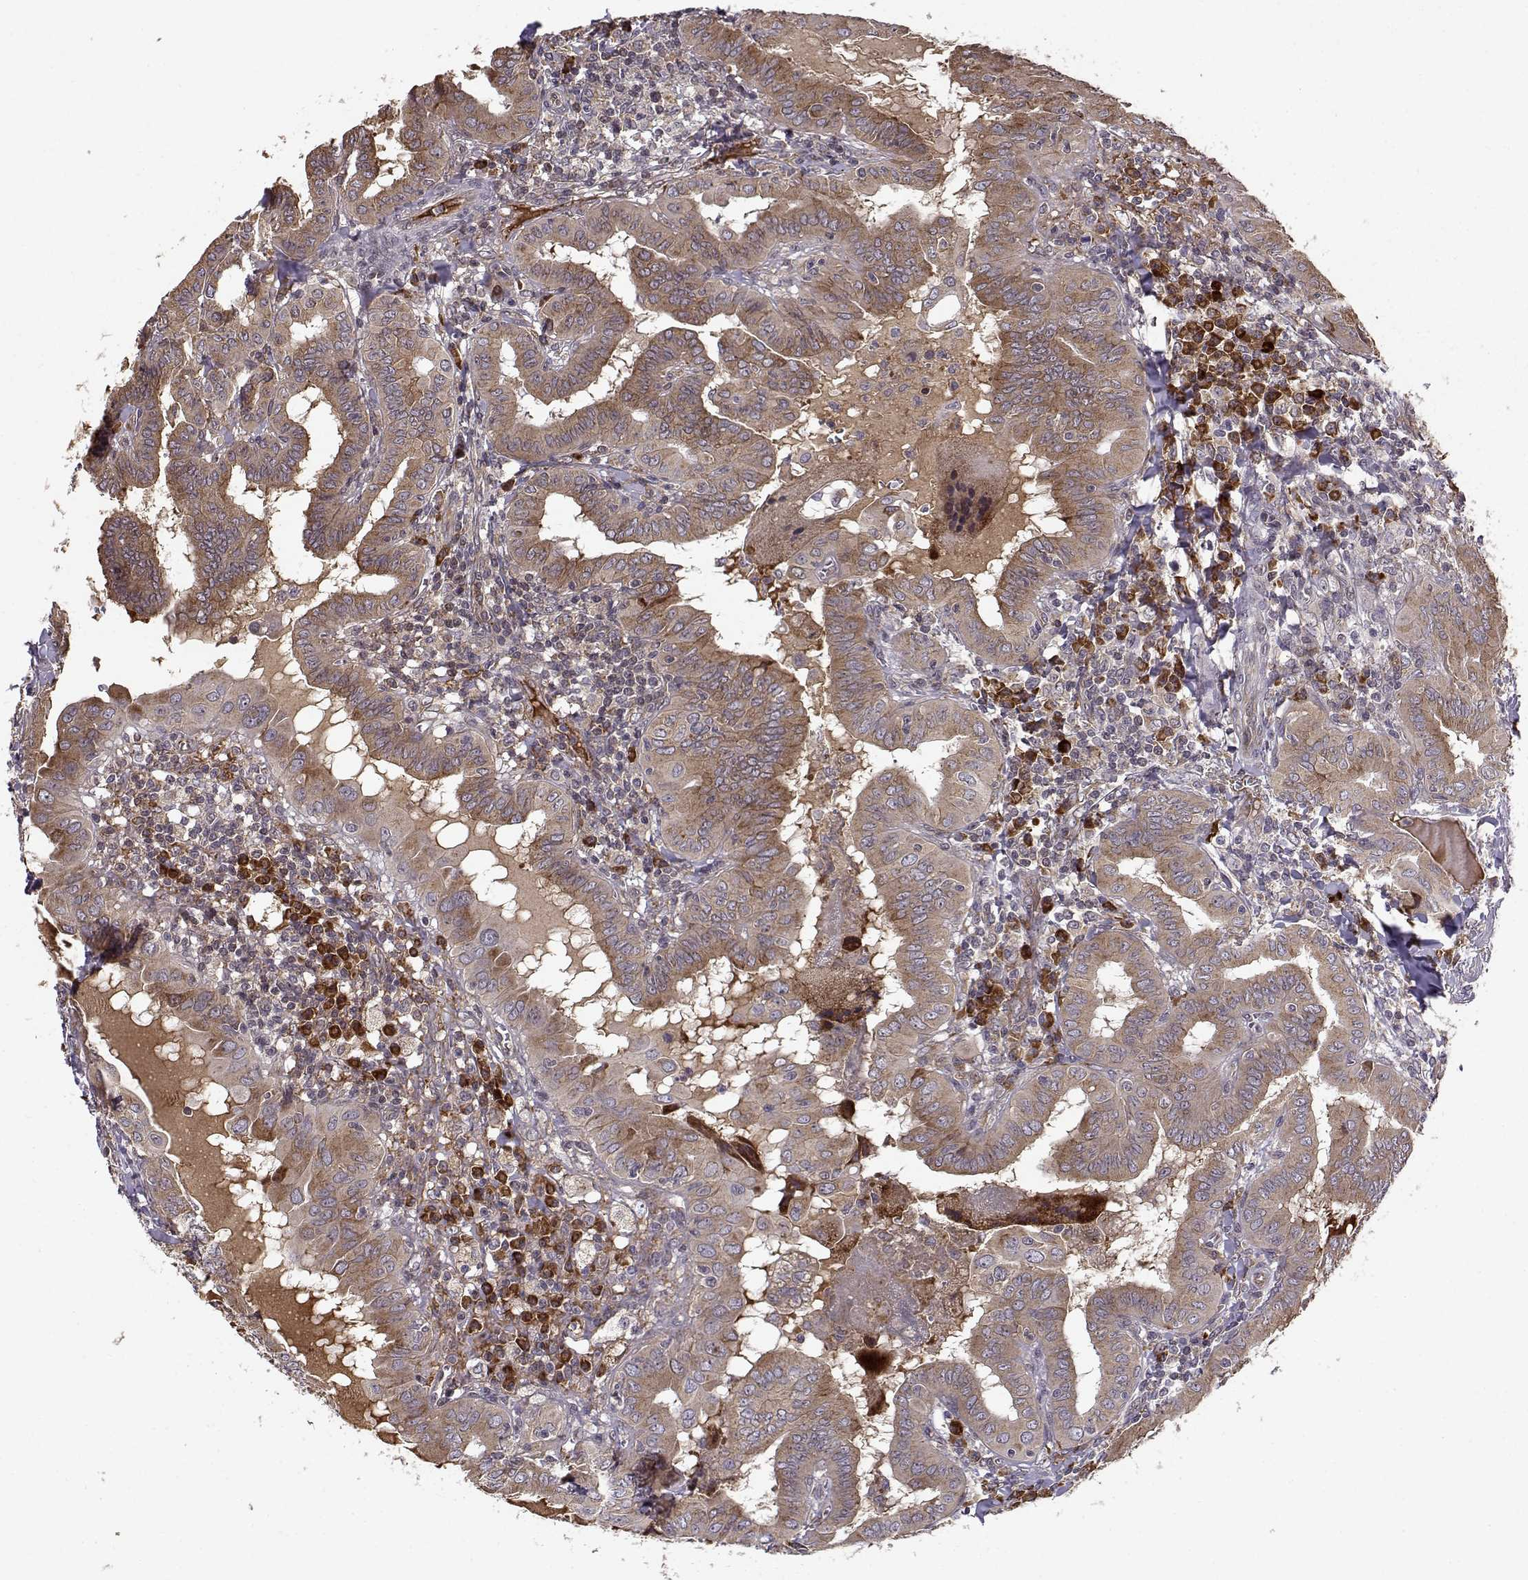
{"staining": {"intensity": "strong", "quantity": ">75%", "location": "cytoplasmic/membranous"}, "tissue": "thyroid cancer", "cell_type": "Tumor cells", "image_type": "cancer", "snomed": [{"axis": "morphology", "description": "Papillary adenocarcinoma, NOS"}, {"axis": "topography", "description": "Thyroid gland"}], "caption": "There is high levels of strong cytoplasmic/membranous positivity in tumor cells of papillary adenocarcinoma (thyroid), as demonstrated by immunohistochemical staining (brown color).", "gene": "RPL31", "patient": {"sex": "female", "age": 37}}